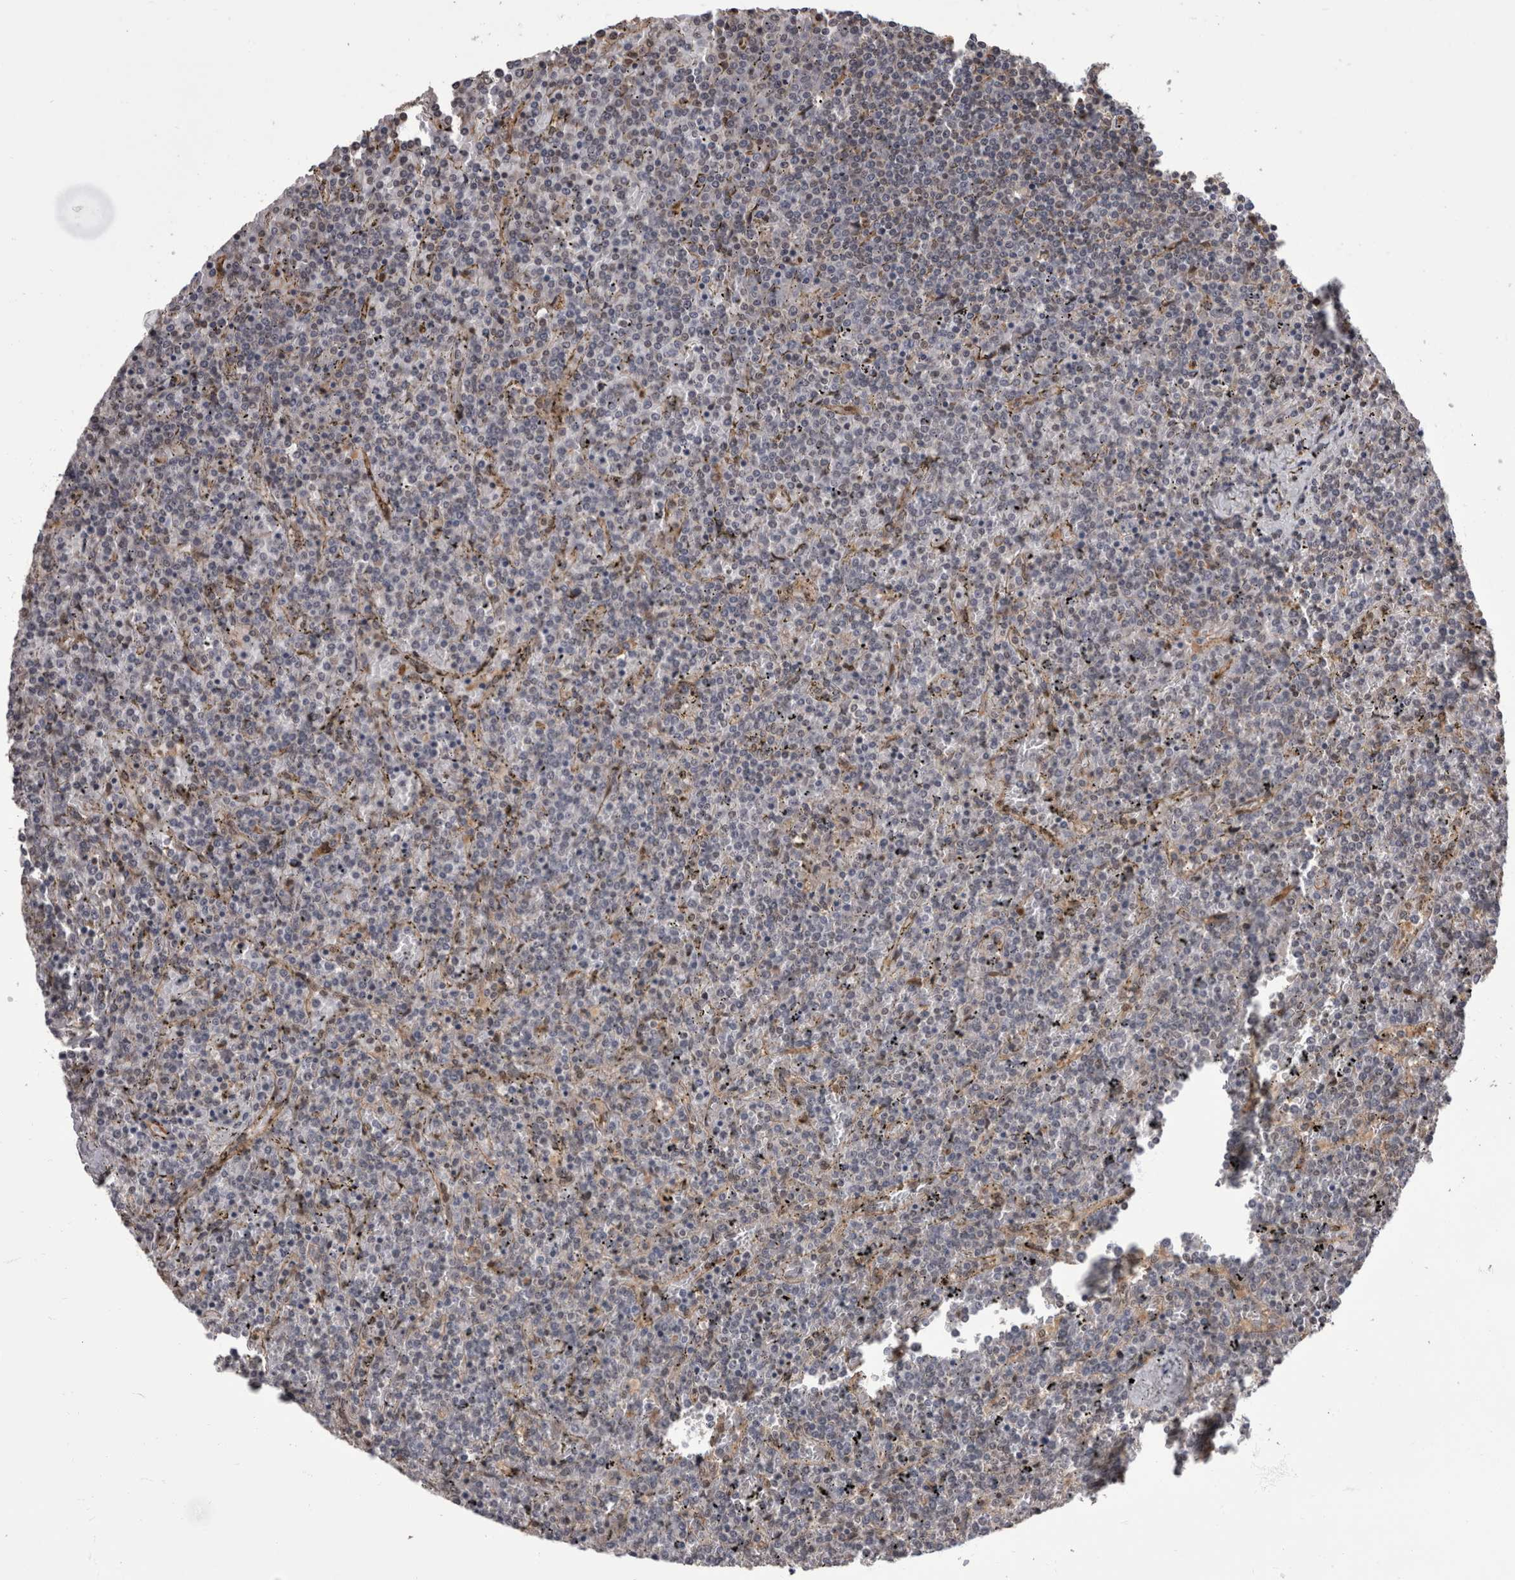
{"staining": {"intensity": "negative", "quantity": "none", "location": "none"}, "tissue": "lymphoma", "cell_type": "Tumor cells", "image_type": "cancer", "snomed": [{"axis": "morphology", "description": "Malignant lymphoma, non-Hodgkin's type, Low grade"}, {"axis": "topography", "description": "Spleen"}], "caption": "Protein analysis of malignant lymphoma, non-Hodgkin's type (low-grade) displays no significant expression in tumor cells. (Stains: DAB immunohistochemistry (IHC) with hematoxylin counter stain, Microscopy: brightfield microscopy at high magnification).", "gene": "AKT3", "patient": {"sex": "female", "age": 19}}